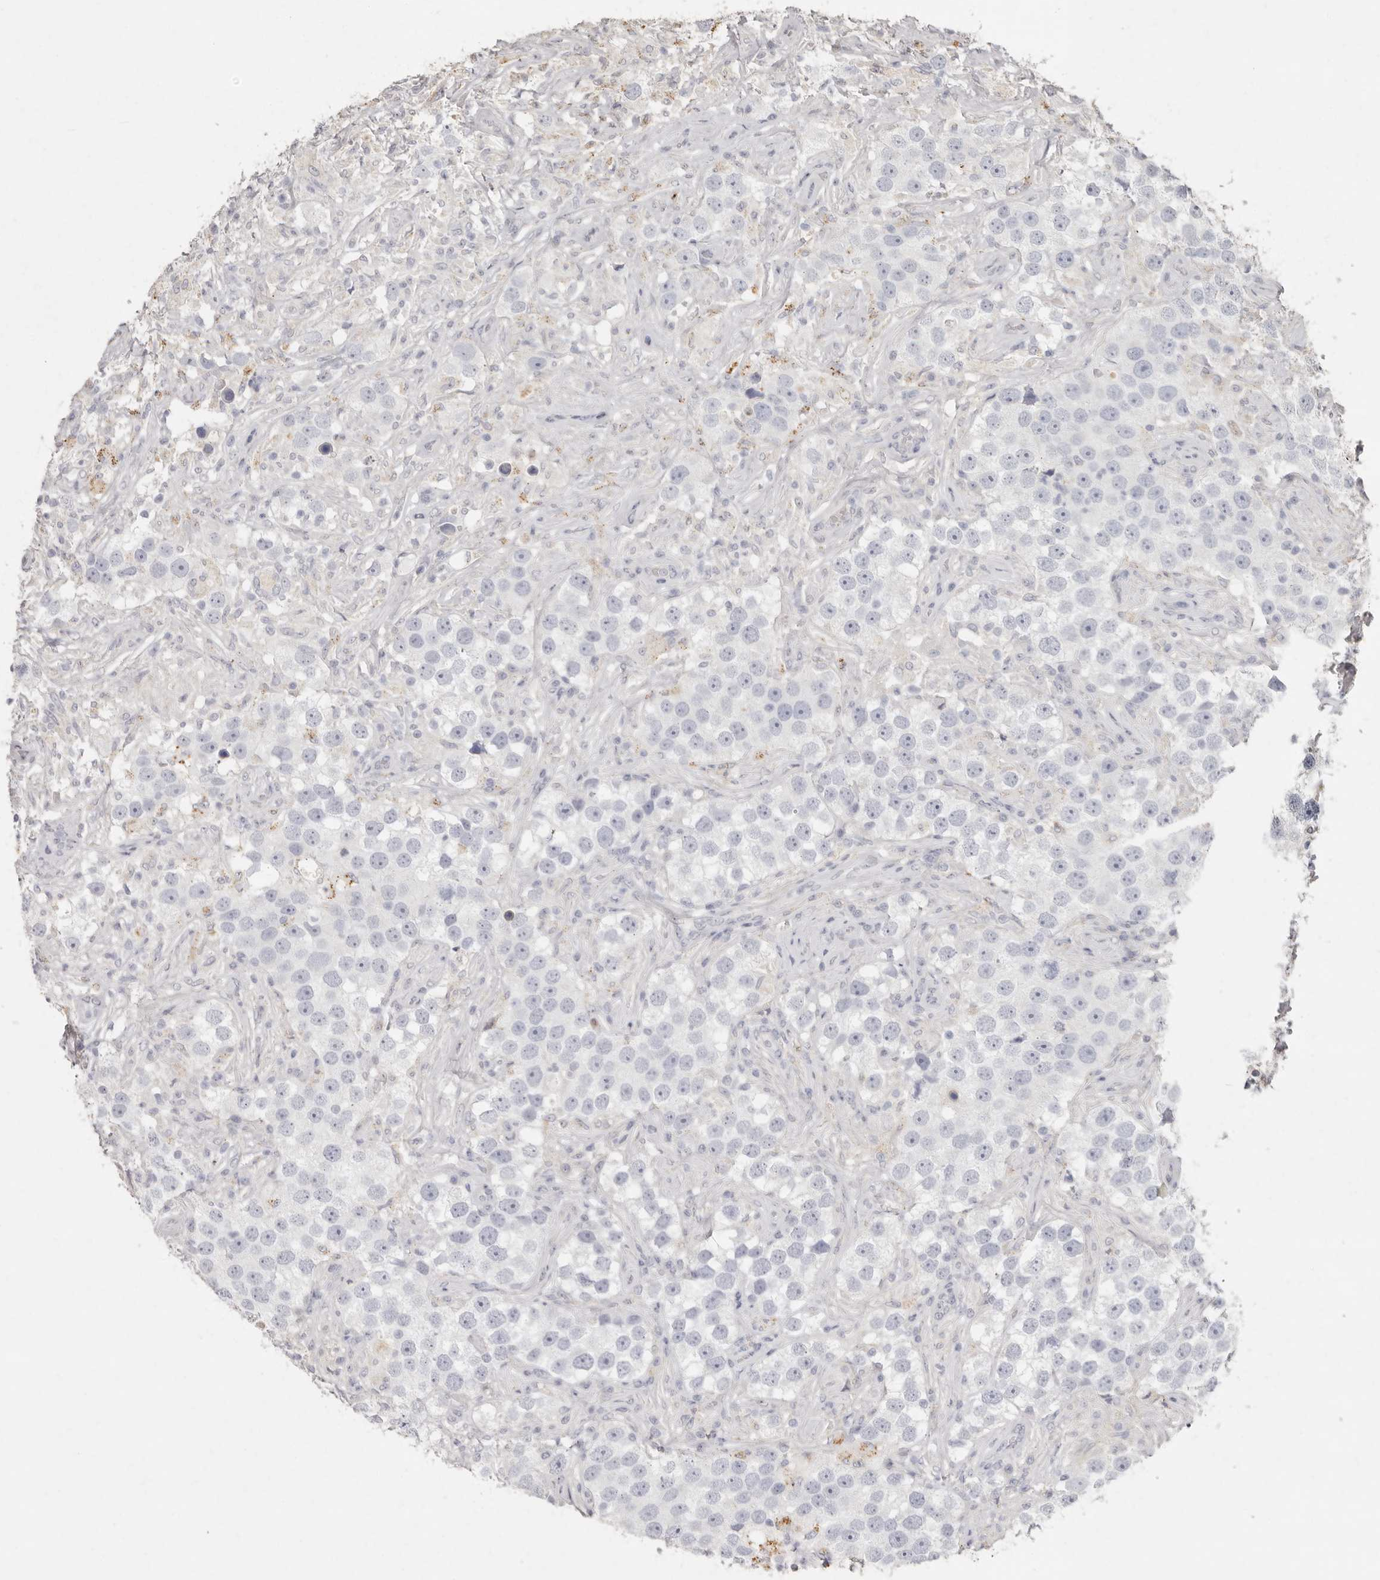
{"staining": {"intensity": "negative", "quantity": "none", "location": "none"}, "tissue": "testis cancer", "cell_type": "Tumor cells", "image_type": "cancer", "snomed": [{"axis": "morphology", "description": "Seminoma, NOS"}, {"axis": "topography", "description": "Testis"}], "caption": "Immunohistochemistry micrograph of neoplastic tissue: human testis seminoma stained with DAB (3,3'-diaminobenzidine) exhibits no significant protein expression in tumor cells.", "gene": "FAM185A", "patient": {"sex": "male", "age": 49}}